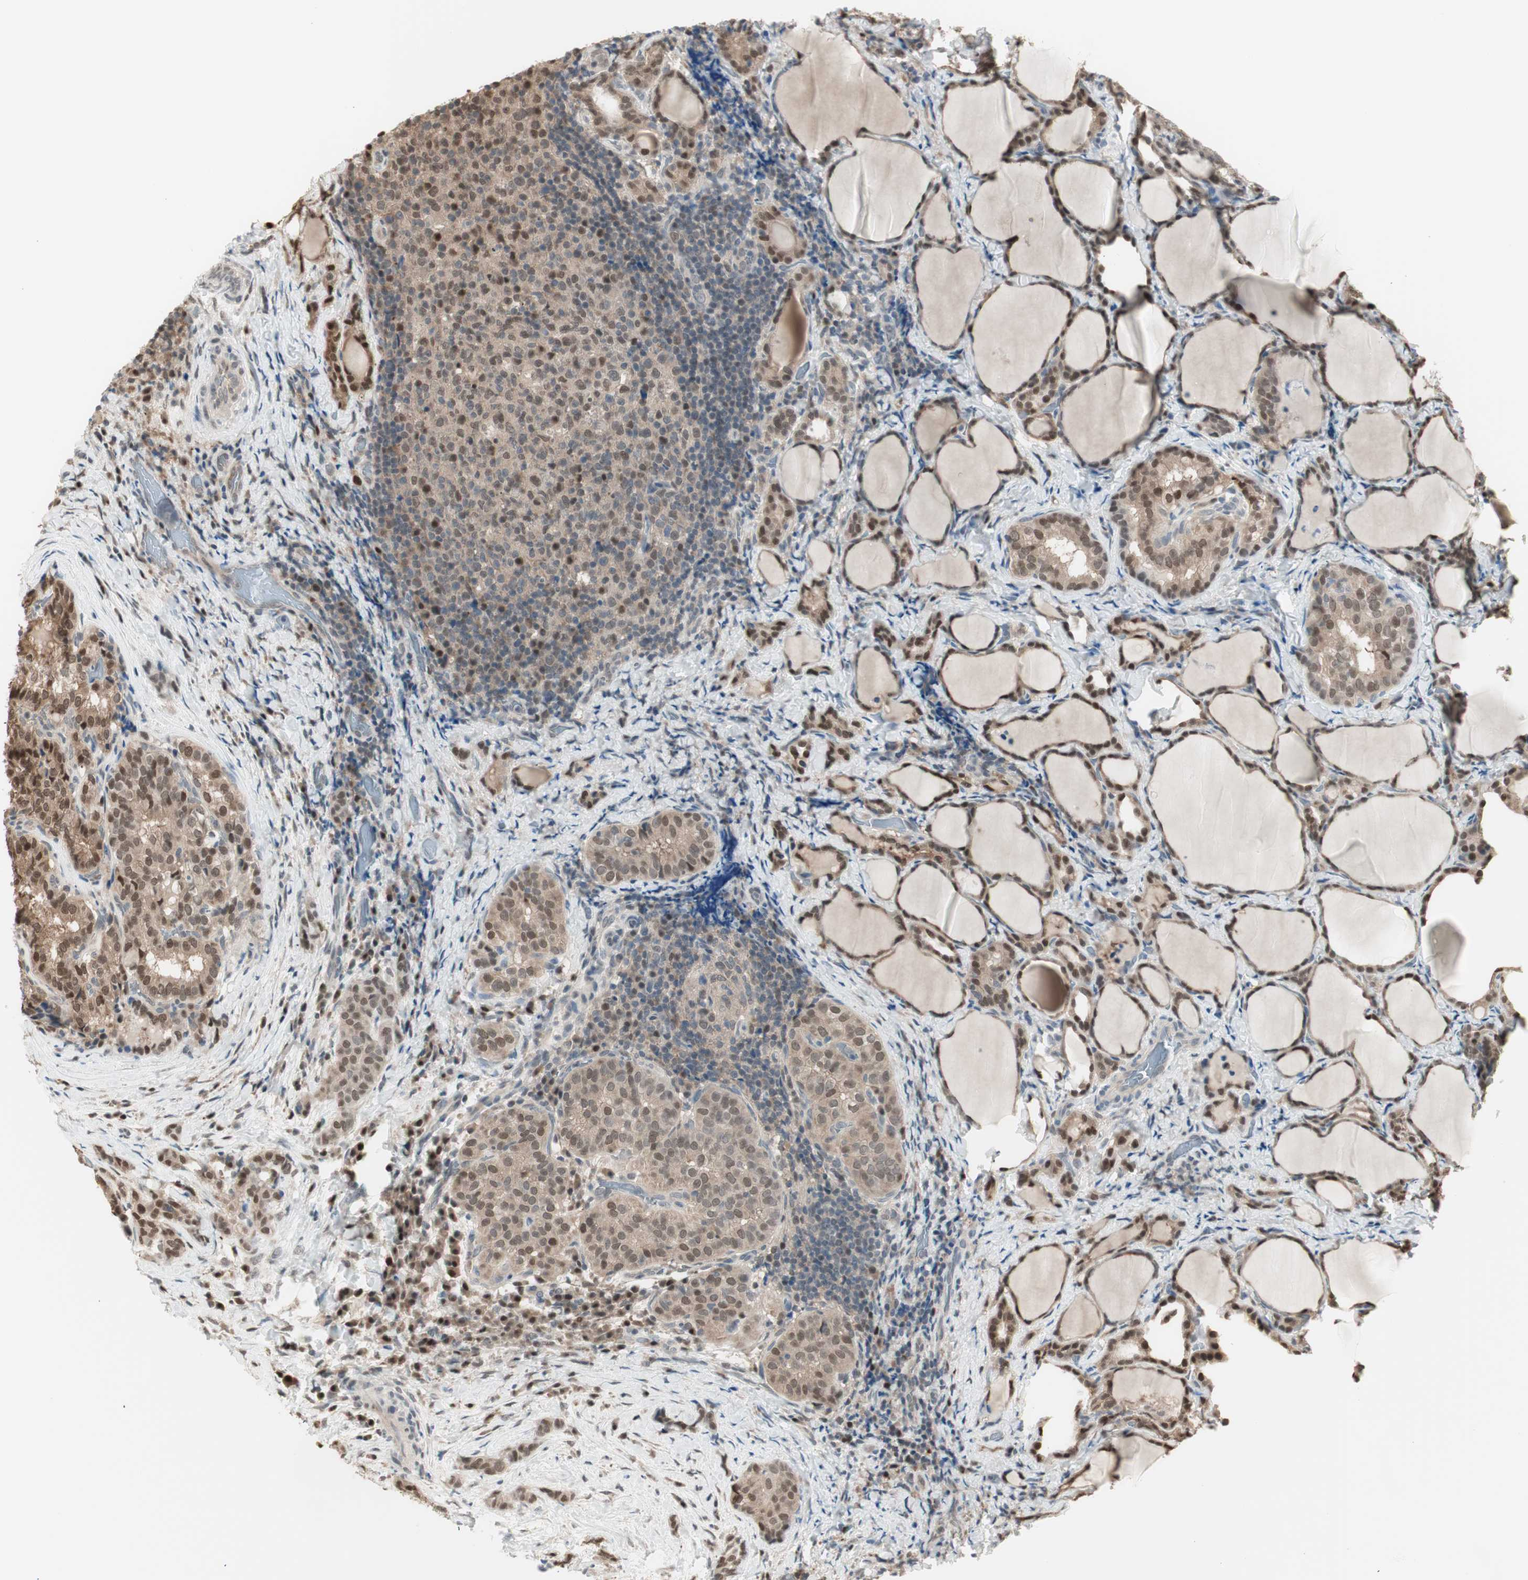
{"staining": {"intensity": "moderate", "quantity": ">75%", "location": "cytoplasmic/membranous,nuclear"}, "tissue": "thyroid cancer", "cell_type": "Tumor cells", "image_type": "cancer", "snomed": [{"axis": "morphology", "description": "Normal tissue, NOS"}, {"axis": "morphology", "description": "Papillary adenocarcinoma, NOS"}, {"axis": "topography", "description": "Thyroid gland"}], "caption": "An image of papillary adenocarcinoma (thyroid) stained for a protein demonstrates moderate cytoplasmic/membranous and nuclear brown staining in tumor cells.", "gene": "LONP2", "patient": {"sex": "female", "age": 30}}